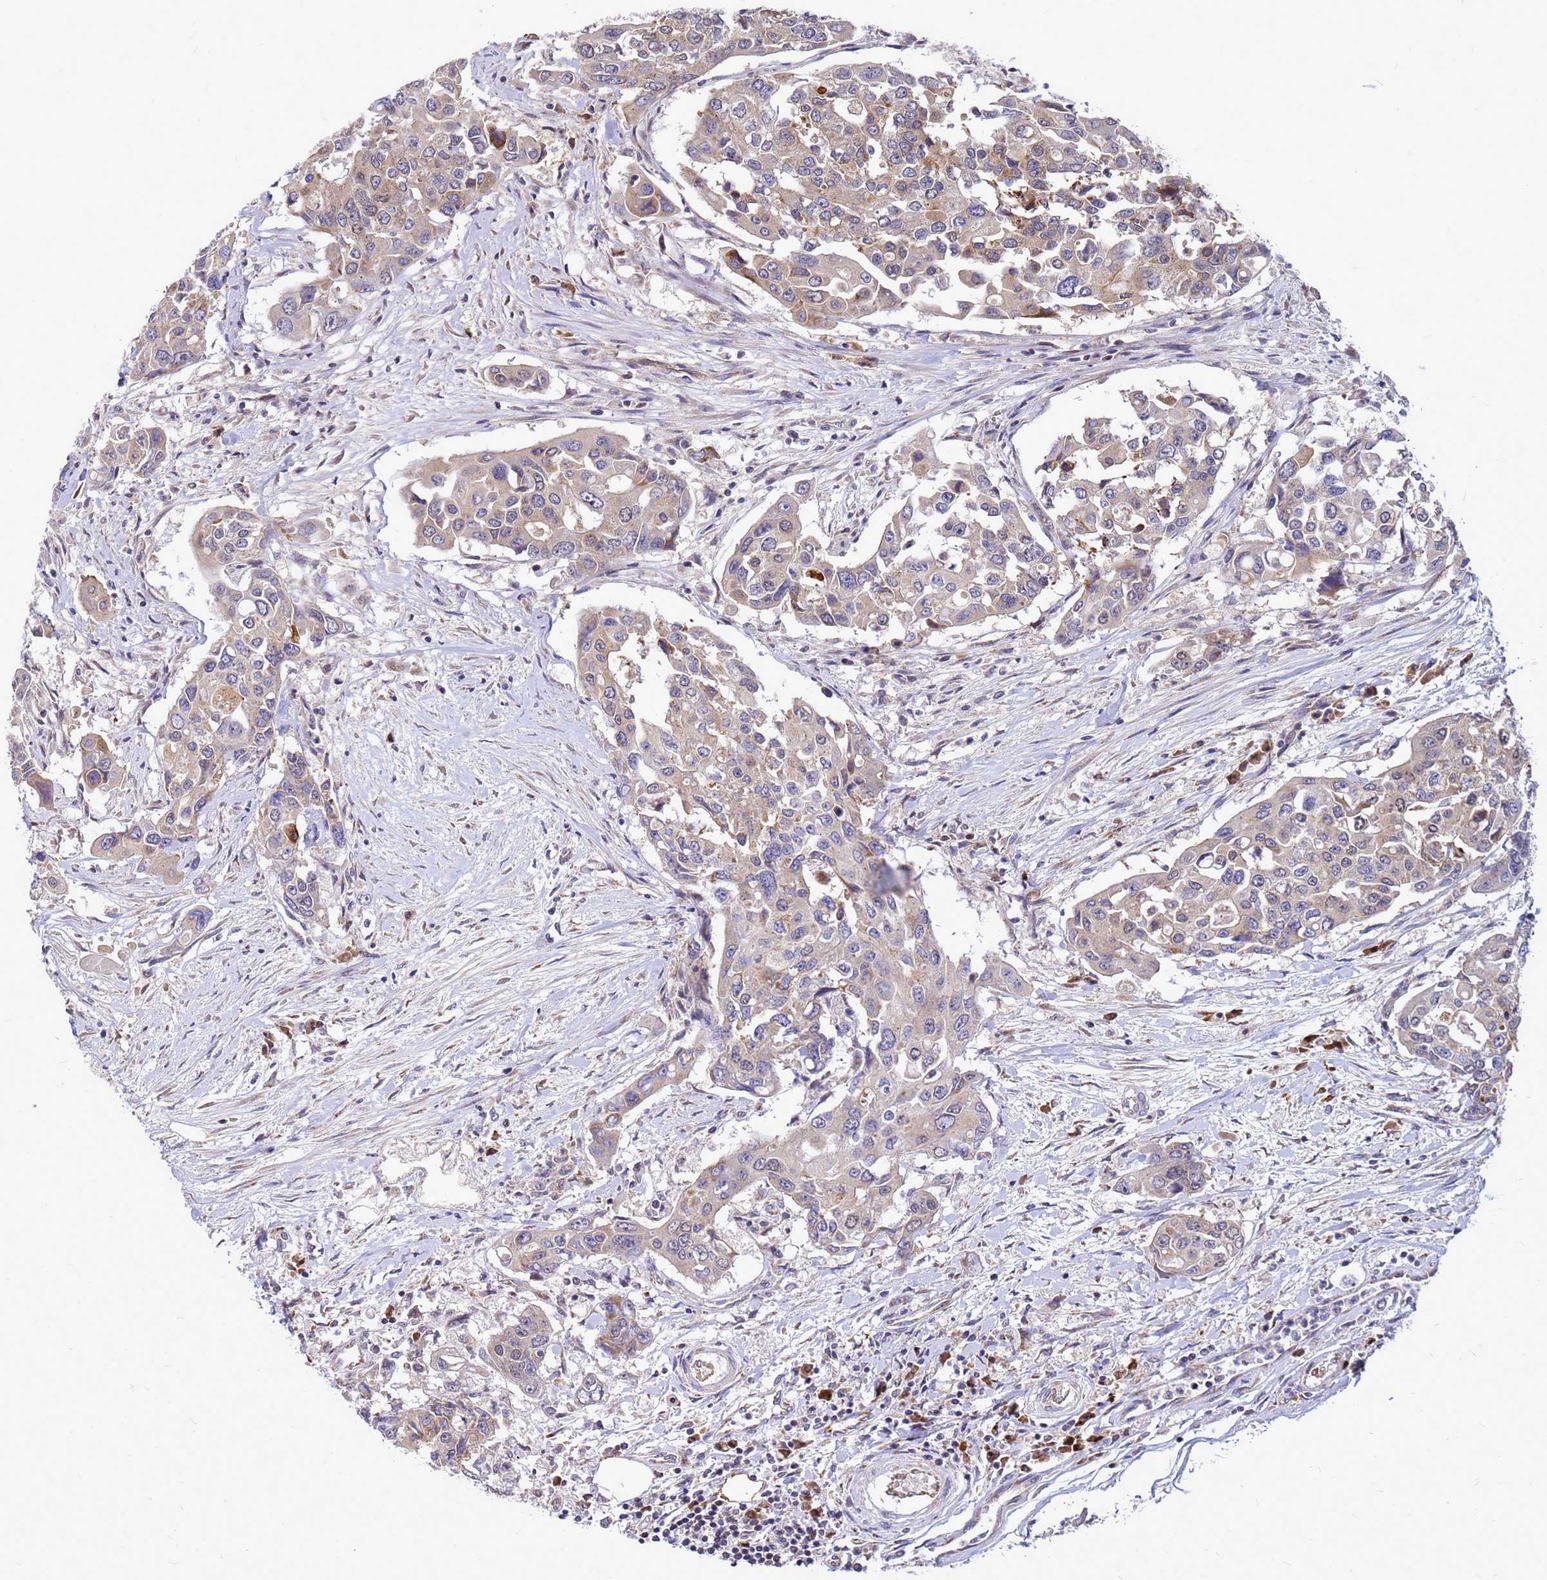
{"staining": {"intensity": "moderate", "quantity": ">75%", "location": "cytoplasmic/membranous"}, "tissue": "colorectal cancer", "cell_type": "Tumor cells", "image_type": "cancer", "snomed": [{"axis": "morphology", "description": "Adenocarcinoma, NOS"}, {"axis": "topography", "description": "Colon"}], "caption": "This micrograph exhibits immunohistochemistry (IHC) staining of human colorectal adenocarcinoma, with medium moderate cytoplasmic/membranous positivity in about >75% of tumor cells.", "gene": "CMC4", "patient": {"sex": "male", "age": 77}}